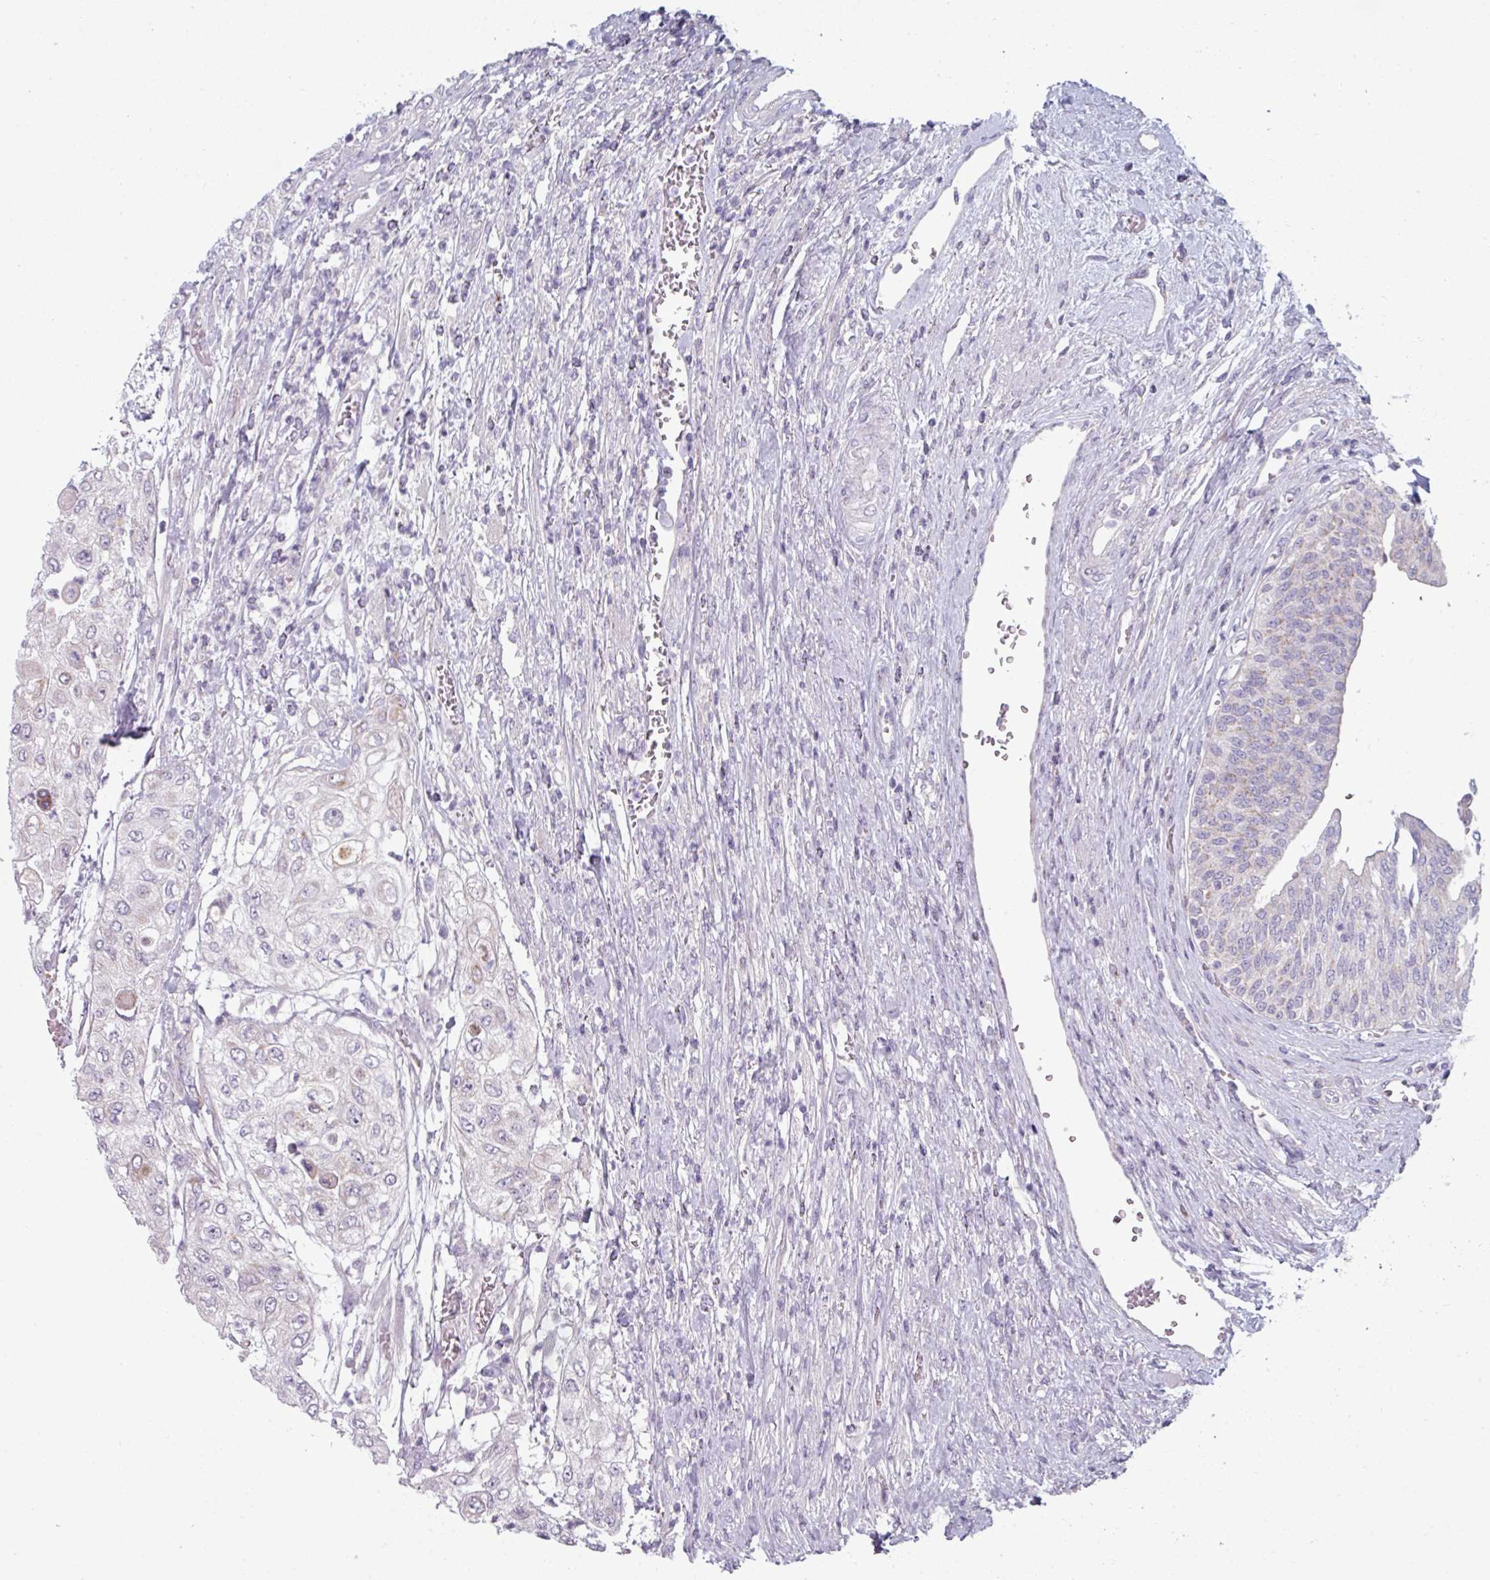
{"staining": {"intensity": "negative", "quantity": "none", "location": "none"}, "tissue": "urothelial cancer", "cell_type": "Tumor cells", "image_type": "cancer", "snomed": [{"axis": "morphology", "description": "Urothelial carcinoma, High grade"}, {"axis": "topography", "description": "Urinary bladder"}], "caption": "Urothelial cancer was stained to show a protein in brown. There is no significant staining in tumor cells.", "gene": "ZNF615", "patient": {"sex": "female", "age": 79}}